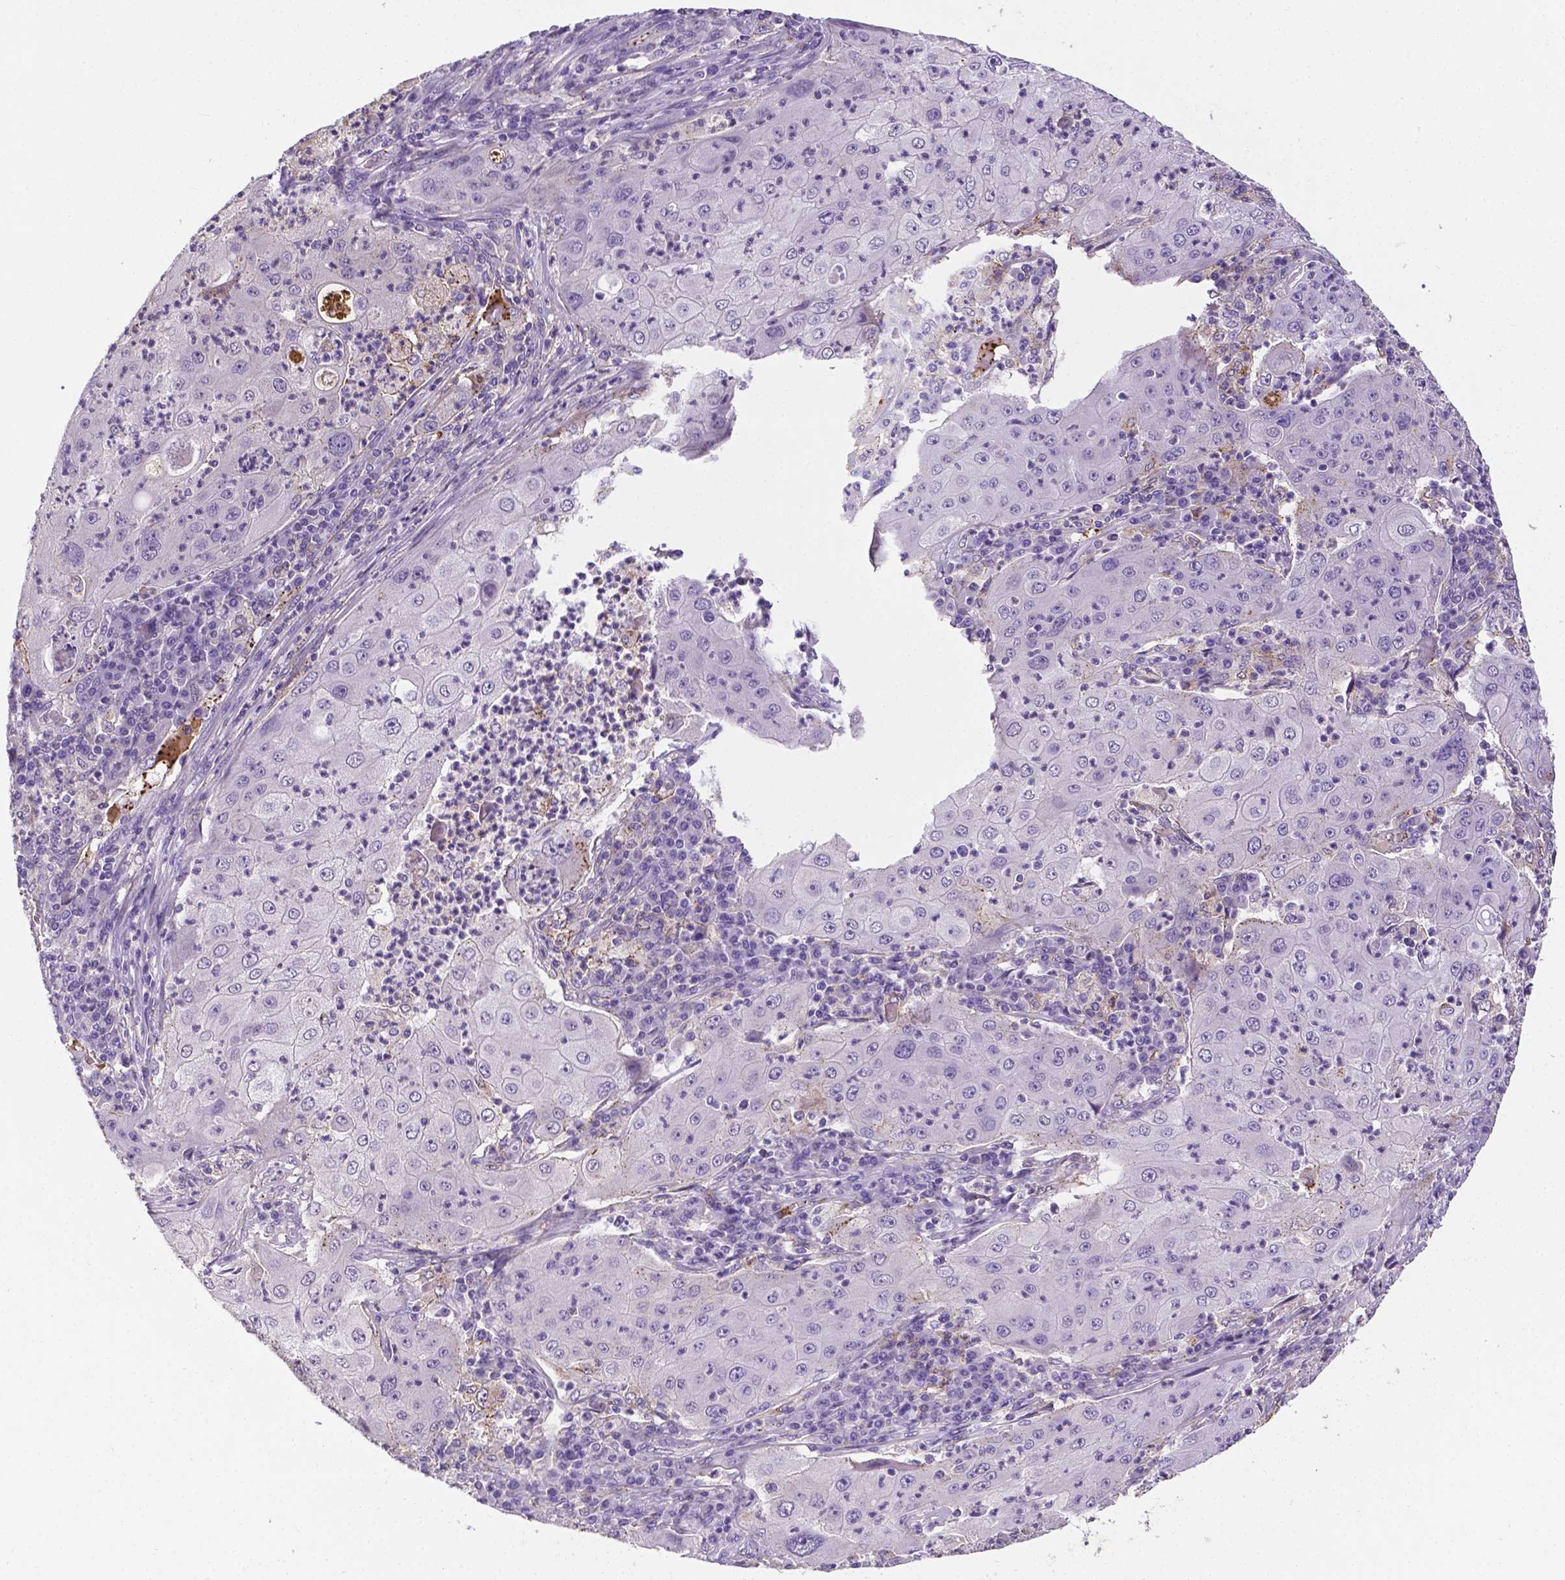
{"staining": {"intensity": "negative", "quantity": "none", "location": "none"}, "tissue": "lung cancer", "cell_type": "Tumor cells", "image_type": "cancer", "snomed": [{"axis": "morphology", "description": "Squamous cell carcinoma, NOS"}, {"axis": "topography", "description": "Lung"}], "caption": "The immunohistochemistry micrograph has no significant positivity in tumor cells of lung squamous cell carcinoma tissue.", "gene": "APOE", "patient": {"sex": "female", "age": 59}}